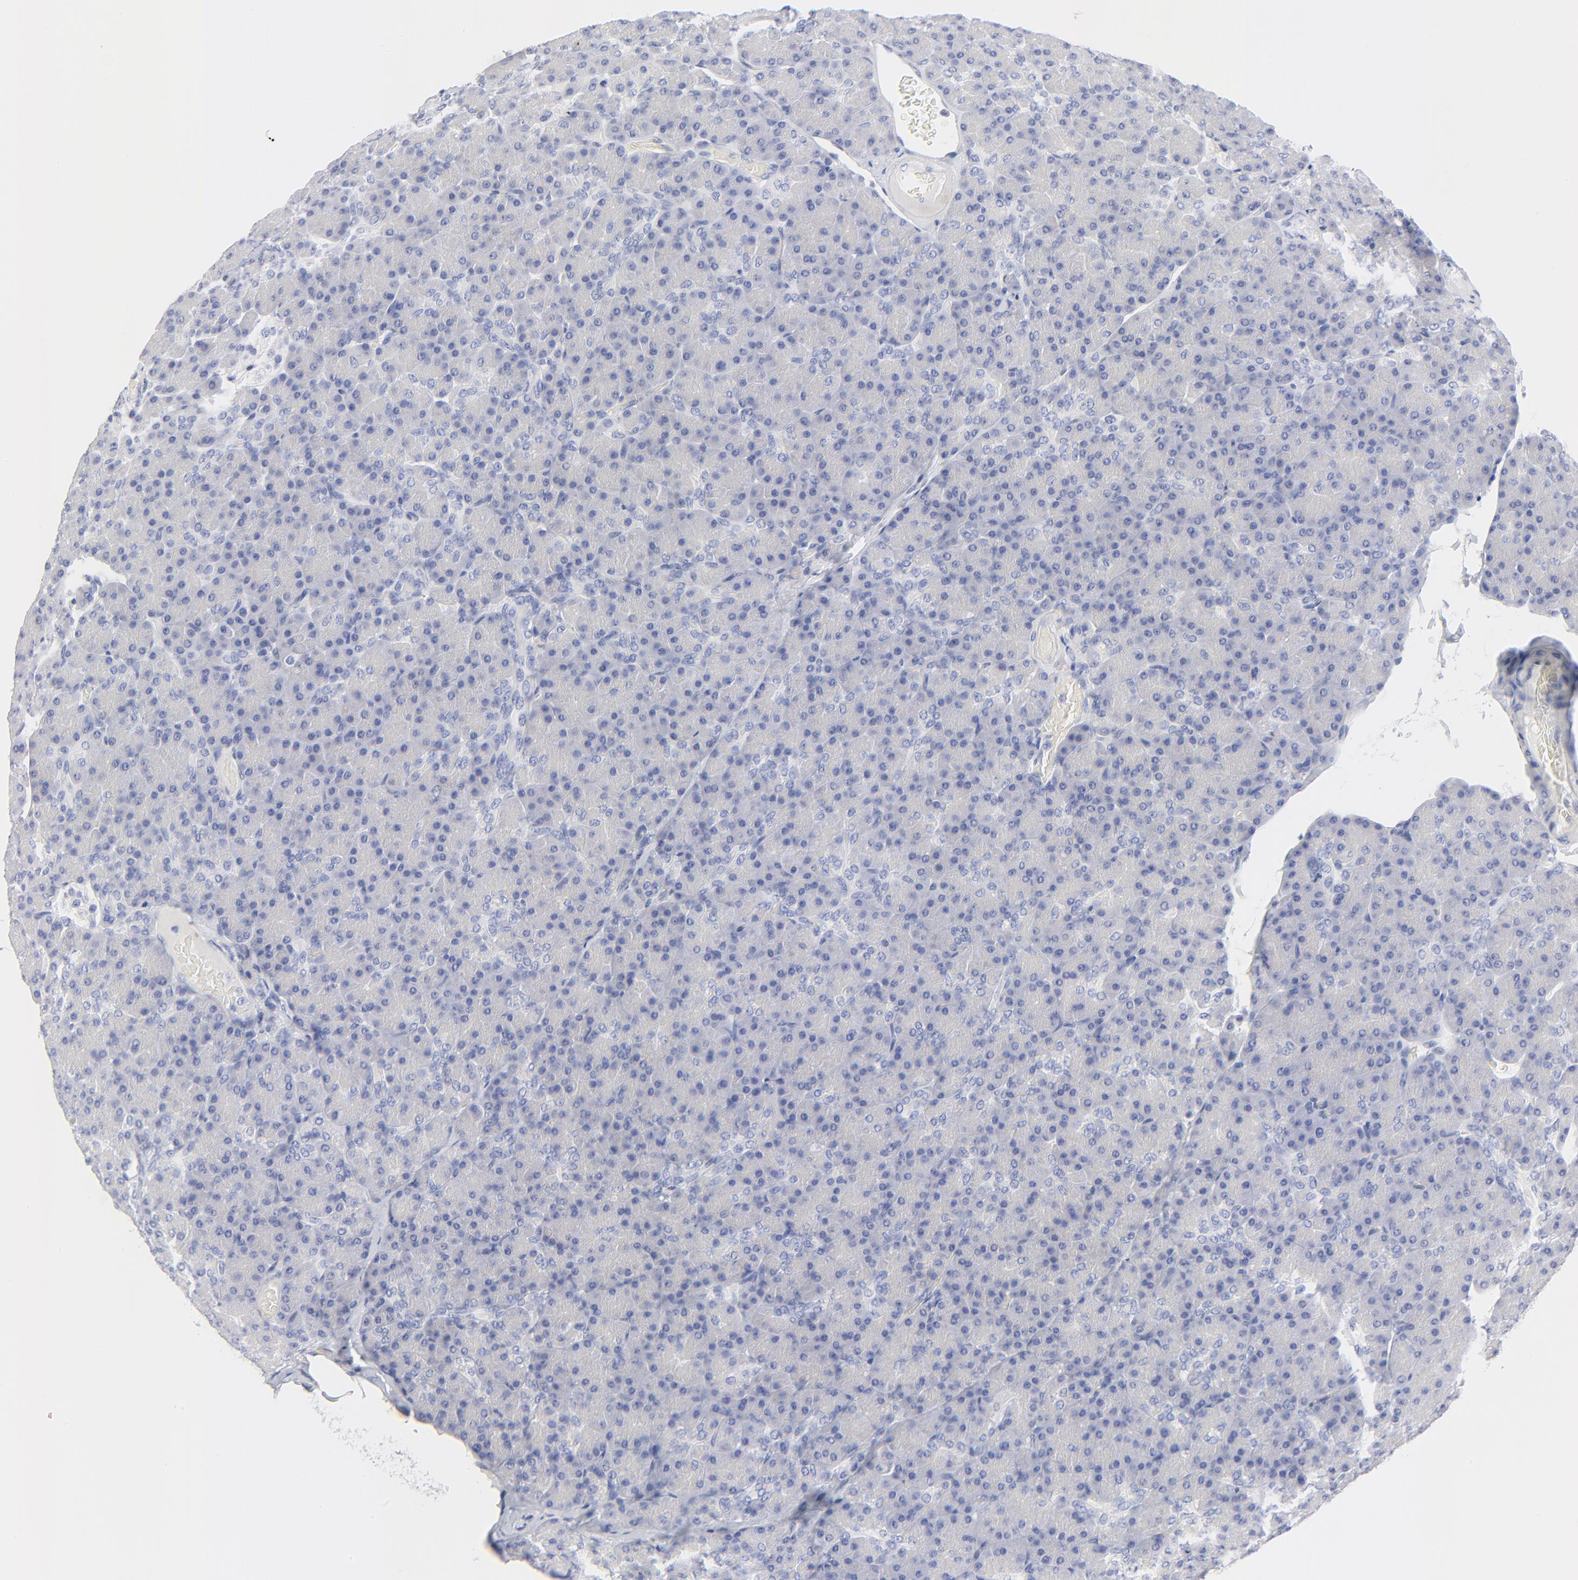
{"staining": {"intensity": "negative", "quantity": "none", "location": "none"}, "tissue": "pancreas", "cell_type": "Exocrine glandular cells", "image_type": "normal", "snomed": [{"axis": "morphology", "description": "Normal tissue, NOS"}, {"axis": "topography", "description": "Pancreas"}], "caption": "Immunohistochemical staining of benign pancreas exhibits no significant staining in exocrine glandular cells.", "gene": "PSD3", "patient": {"sex": "female", "age": 43}}